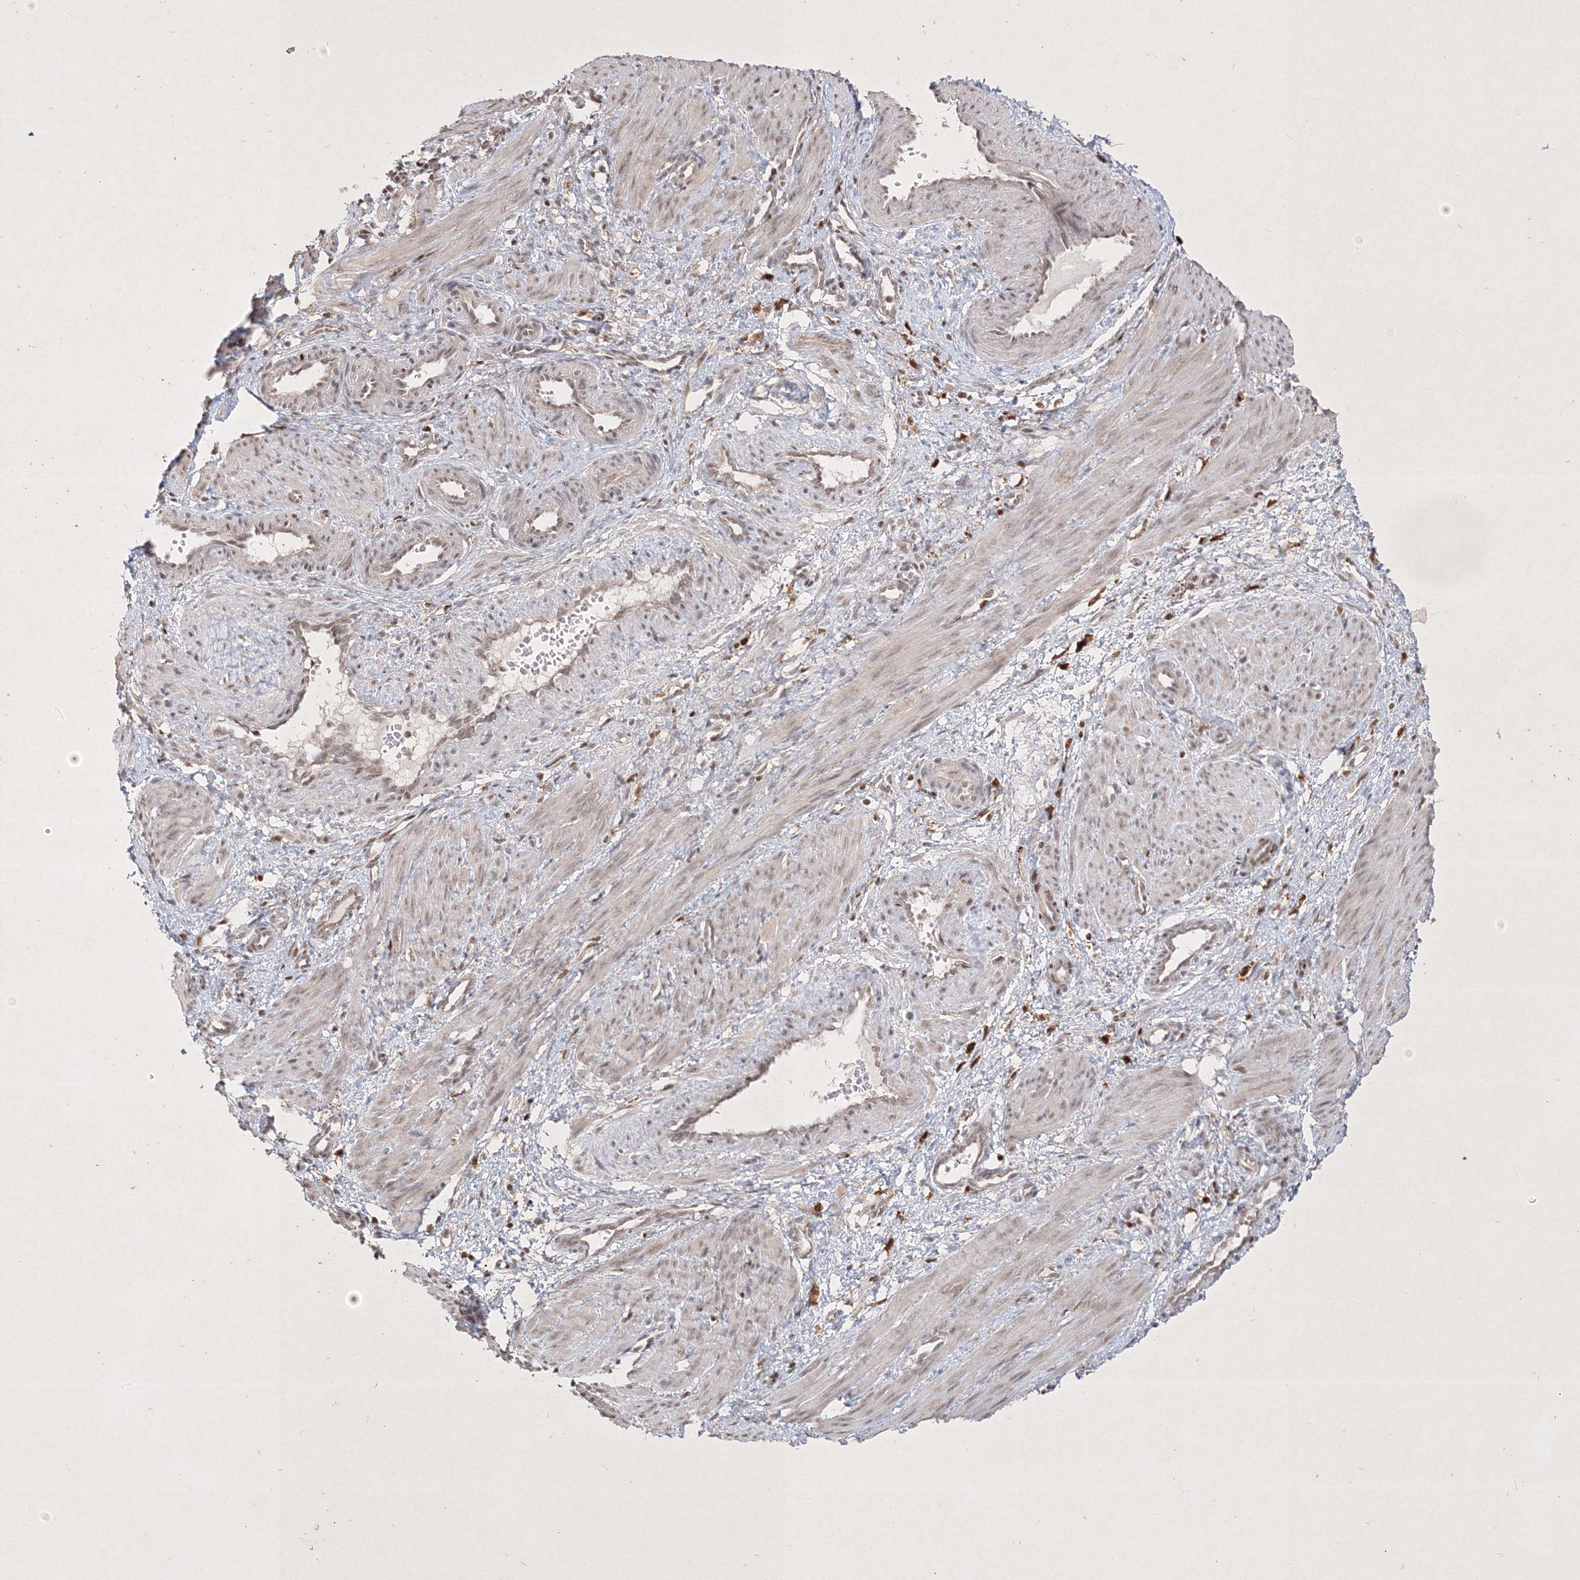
{"staining": {"intensity": "weak", "quantity": ">75%", "location": "nuclear"}, "tissue": "smooth muscle", "cell_type": "Smooth muscle cells", "image_type": "normal", "snomed": [{"axis": "morphology", "description": "Normal tissue, NOS"}, {"axis": "topography", "description": "Endometrium"}], "caption": "An IHC histopathology image of normal tissue is shown. Protein staining in brown highlights weak nuclear positivity in smooth muscle within smooth muscle cells. (brown staining indicates protein expression, while blue staining denotes nuclei).", "gene": "TAB1", "patient": {"sex": "female", "age": 33}}